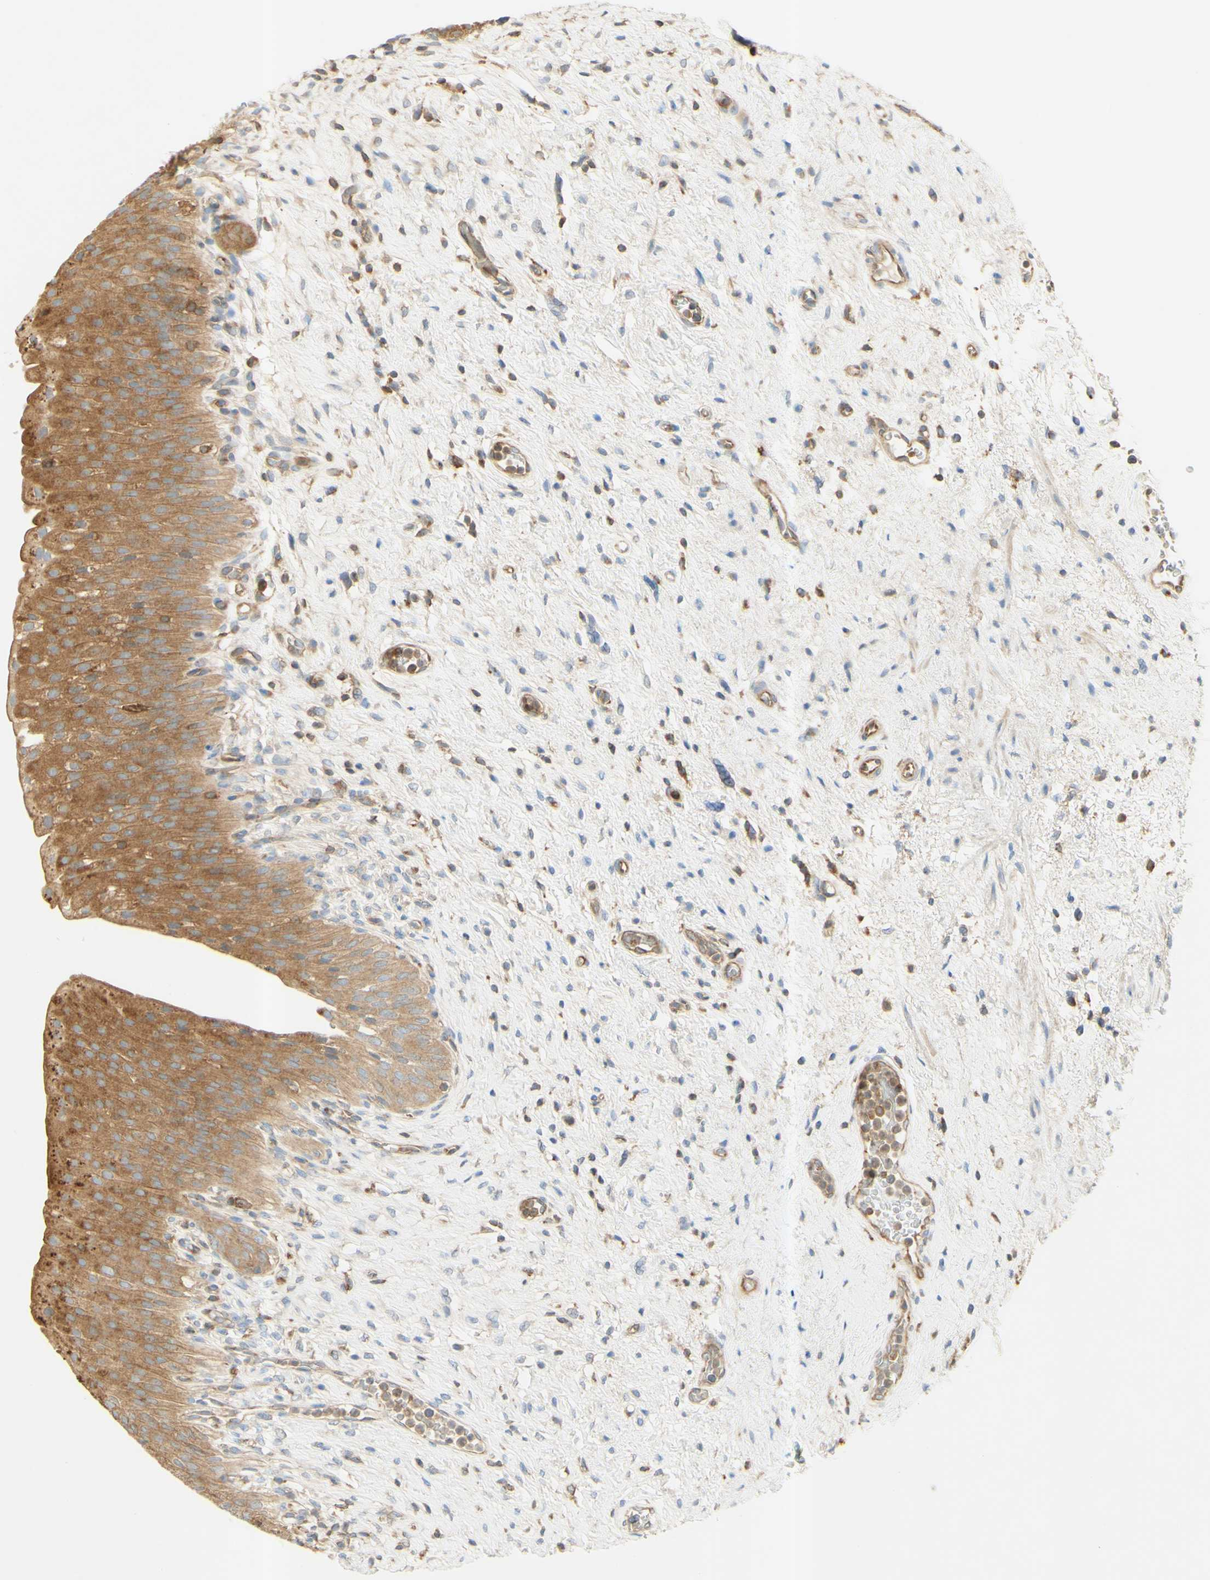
{"staining": {"intensity": "moderate", "quantity": ">75%", "location": "cytoplasmic/membranous"}, "tissue": "urinary bladder", "cell_type": "Urothelial cells", "image_type": "normal", "snomed": [{"axis": "morphology", "description": "Normal tissue, NOS"}, {"axis": "morphology", "description": "Urothelial carcinoma, High grade"}, {"axis": "topography", "description": "Urinary bladder"}], "caption": "Immunohistochemistry of unremarkable urinary bladder displays medium levels of moderate cytoplasmic/membranous positivity in about >75% of urothelial cells. (brown staining indicates protein expression, while blue staining denotes nuclei).", "gene": "IKBKG", "patient": {"sex": "male", "age": 46}}